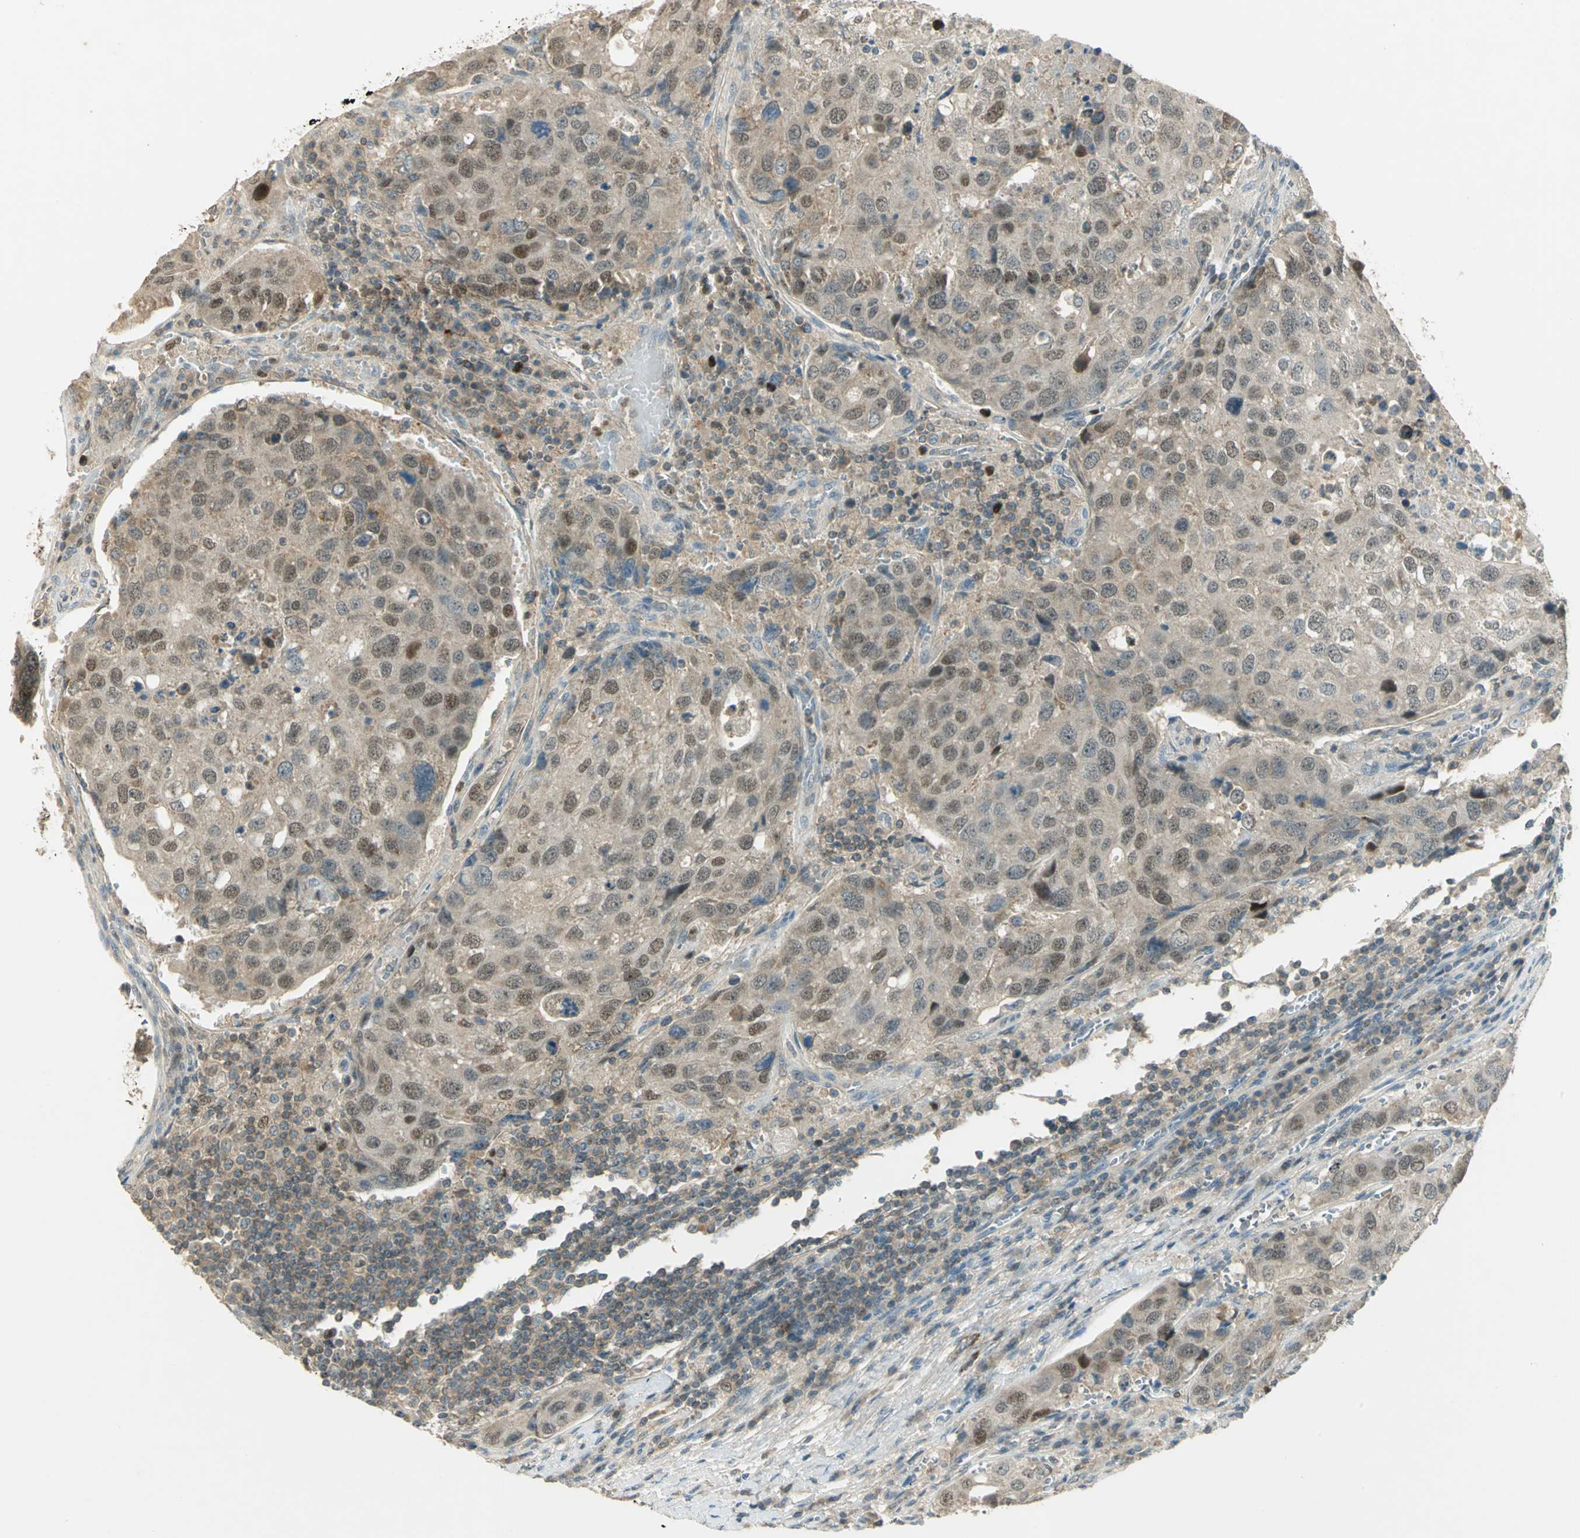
{"staining": {"intensity": "strong", "quantity": "<25%", "location": "nuclear"}, "tissue": "urothelial cancer", "cell_type": "Tumor cells", "image_type": "cancer", "snomed": [{"axis": "morphology", "description": "Urothelial carcinoma, High grade"}, {"axis": "topography", "description": "Lymph node"}, {"axis": "topography", "description": "Urinary bladder"}], "caption": "Urothelial cancer stained with a protein marker exhibits strong staining in tumor cells.", "gene": "BIRC2", "patient": {"sex": "male", "age": 51}}